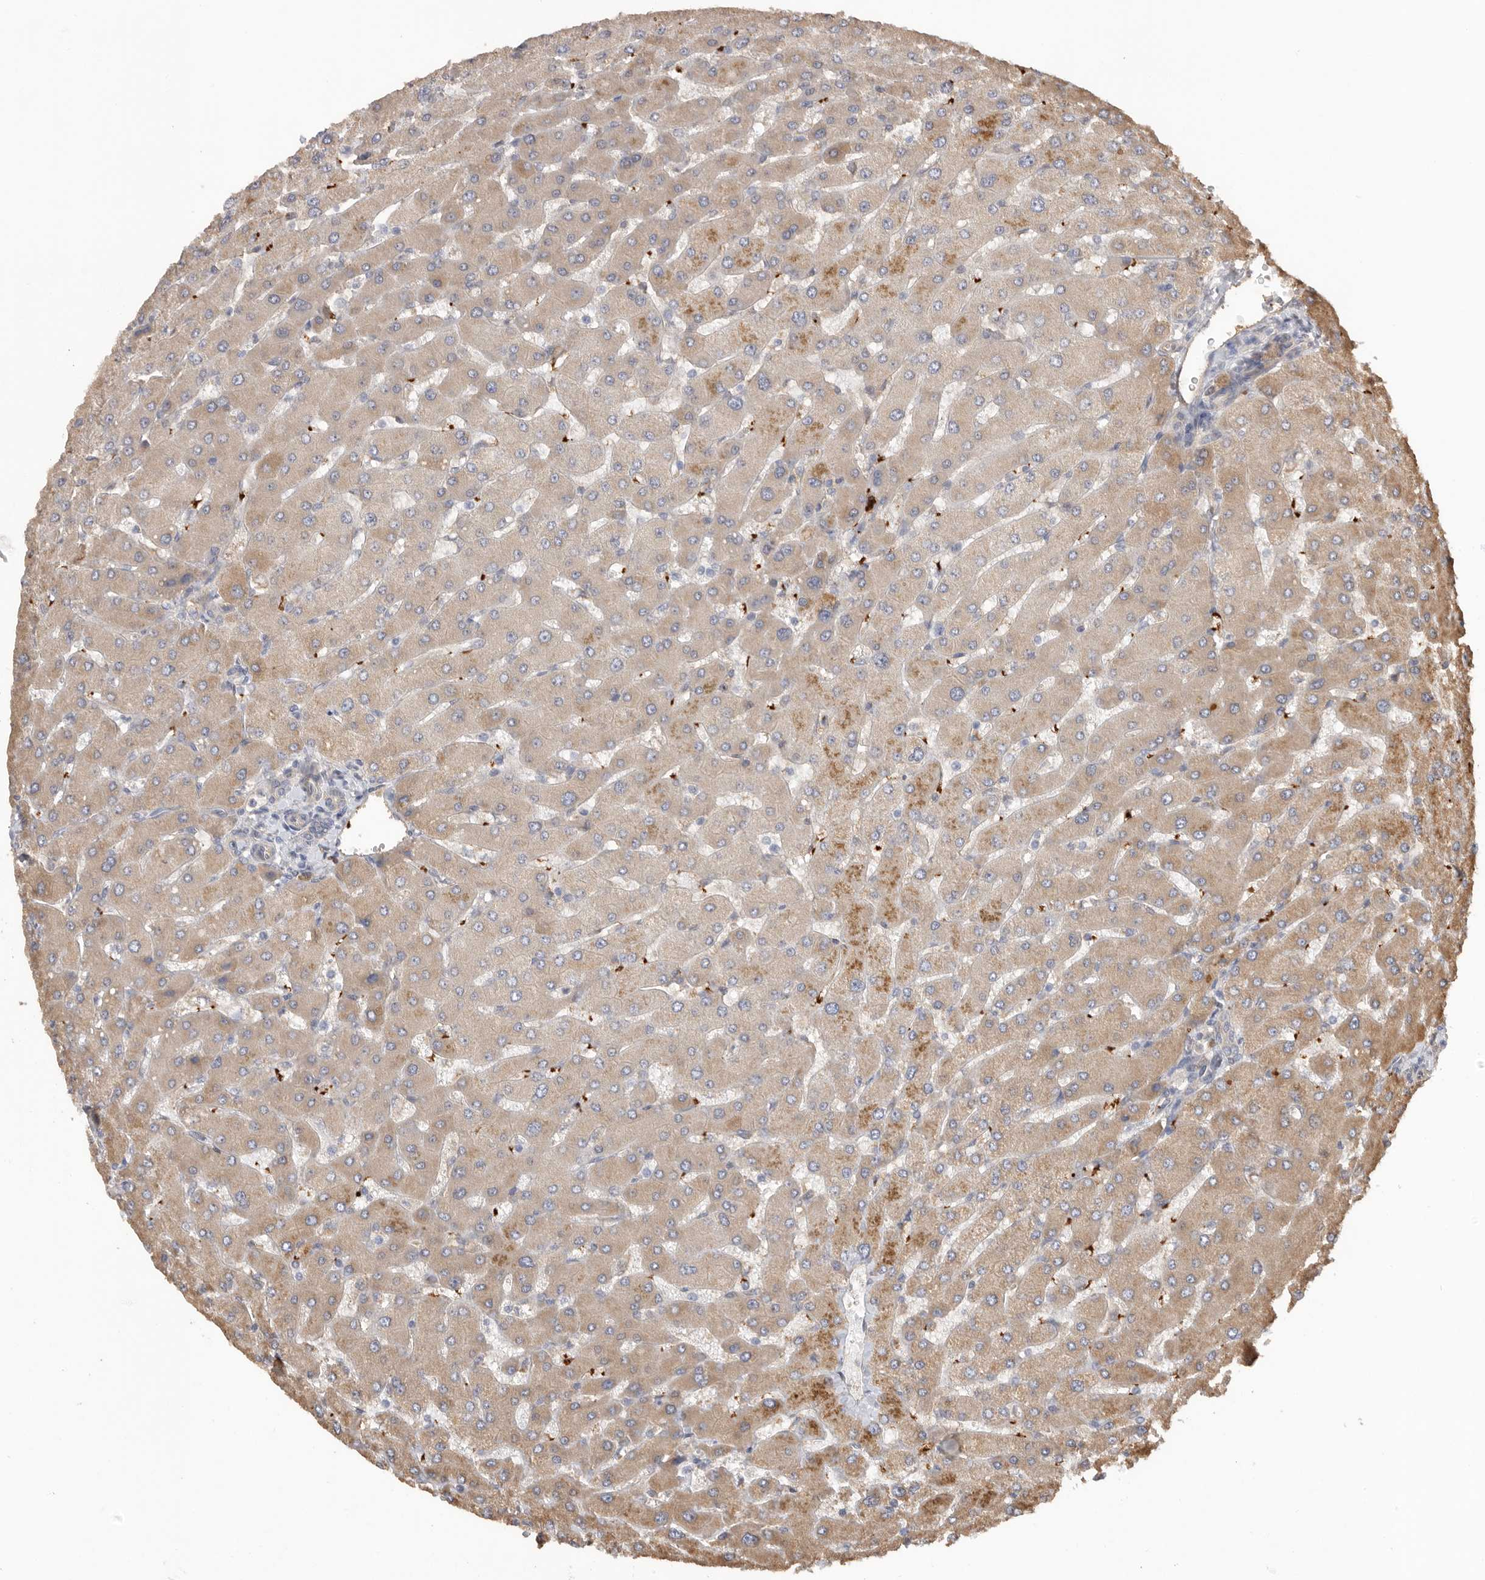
{"staining": {"intensity": "weak", "quantity": ">75%", "location": "cytoplasmic/membranous"}, "tissue": "liver", "cell_type": "Cholangiocytes", "image_type": "normal", "snomed": [{"axis": "morphology", "description": "Normal tissue, NOS"}, {"axis": "topography", "description": "Liver"}], "caption": "Protein staining exhibits weak cytoplasmic/membranous positivity in approximately >75% of cholangiocytes in normal liver.", "gene": "CDC42BPB", "patient": {"sex": "male", "age": 55}}